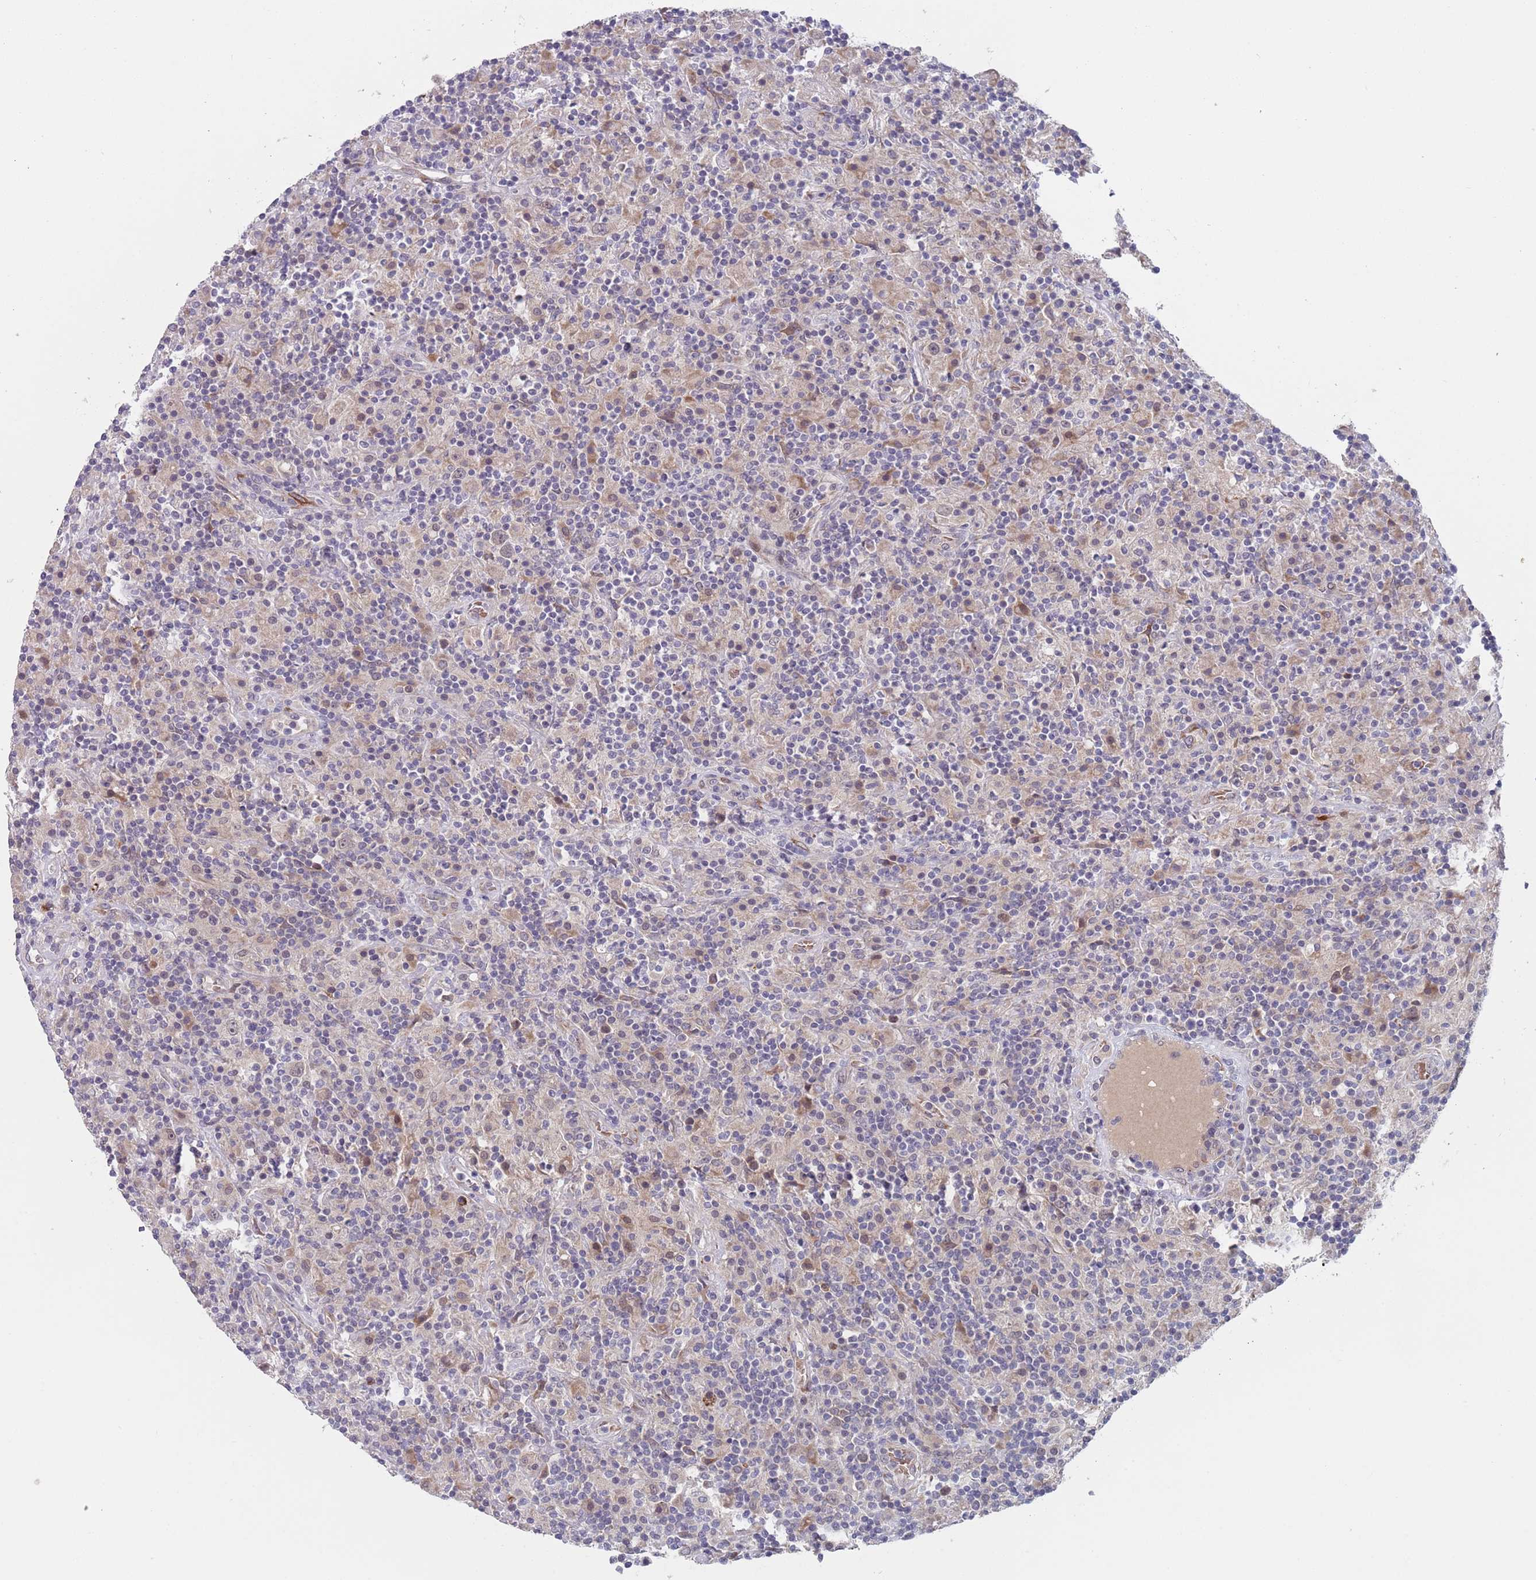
{"staining": {"intensity": "weak", "quantity": "25%-75%", "location": "nuclear"}, "tissue": "lymphoma", "cell_type": "Tumor cells", "image_type": "cancer", "snomed": [{"axis": "morphology", "description": "Hodgkin's disease, NOS"}, {"axis": "topography", "description": "Lymph node"}], "caption": "High-power microscopy captured an immunohistochemistry (IHC) micrograph of Hodgkin's disease, revealing weak nuclear positivity in about 25%-75% of tumor cells. The staining was performed using DAB (3,3'-diaminobenzidine) to visualize the protein expression in brown, while the nuclei were stained in blue with hematoxylin (Magnification: 20x).", "gene": "ZNF140", "patient": {"sex": "male", "age": 70}}